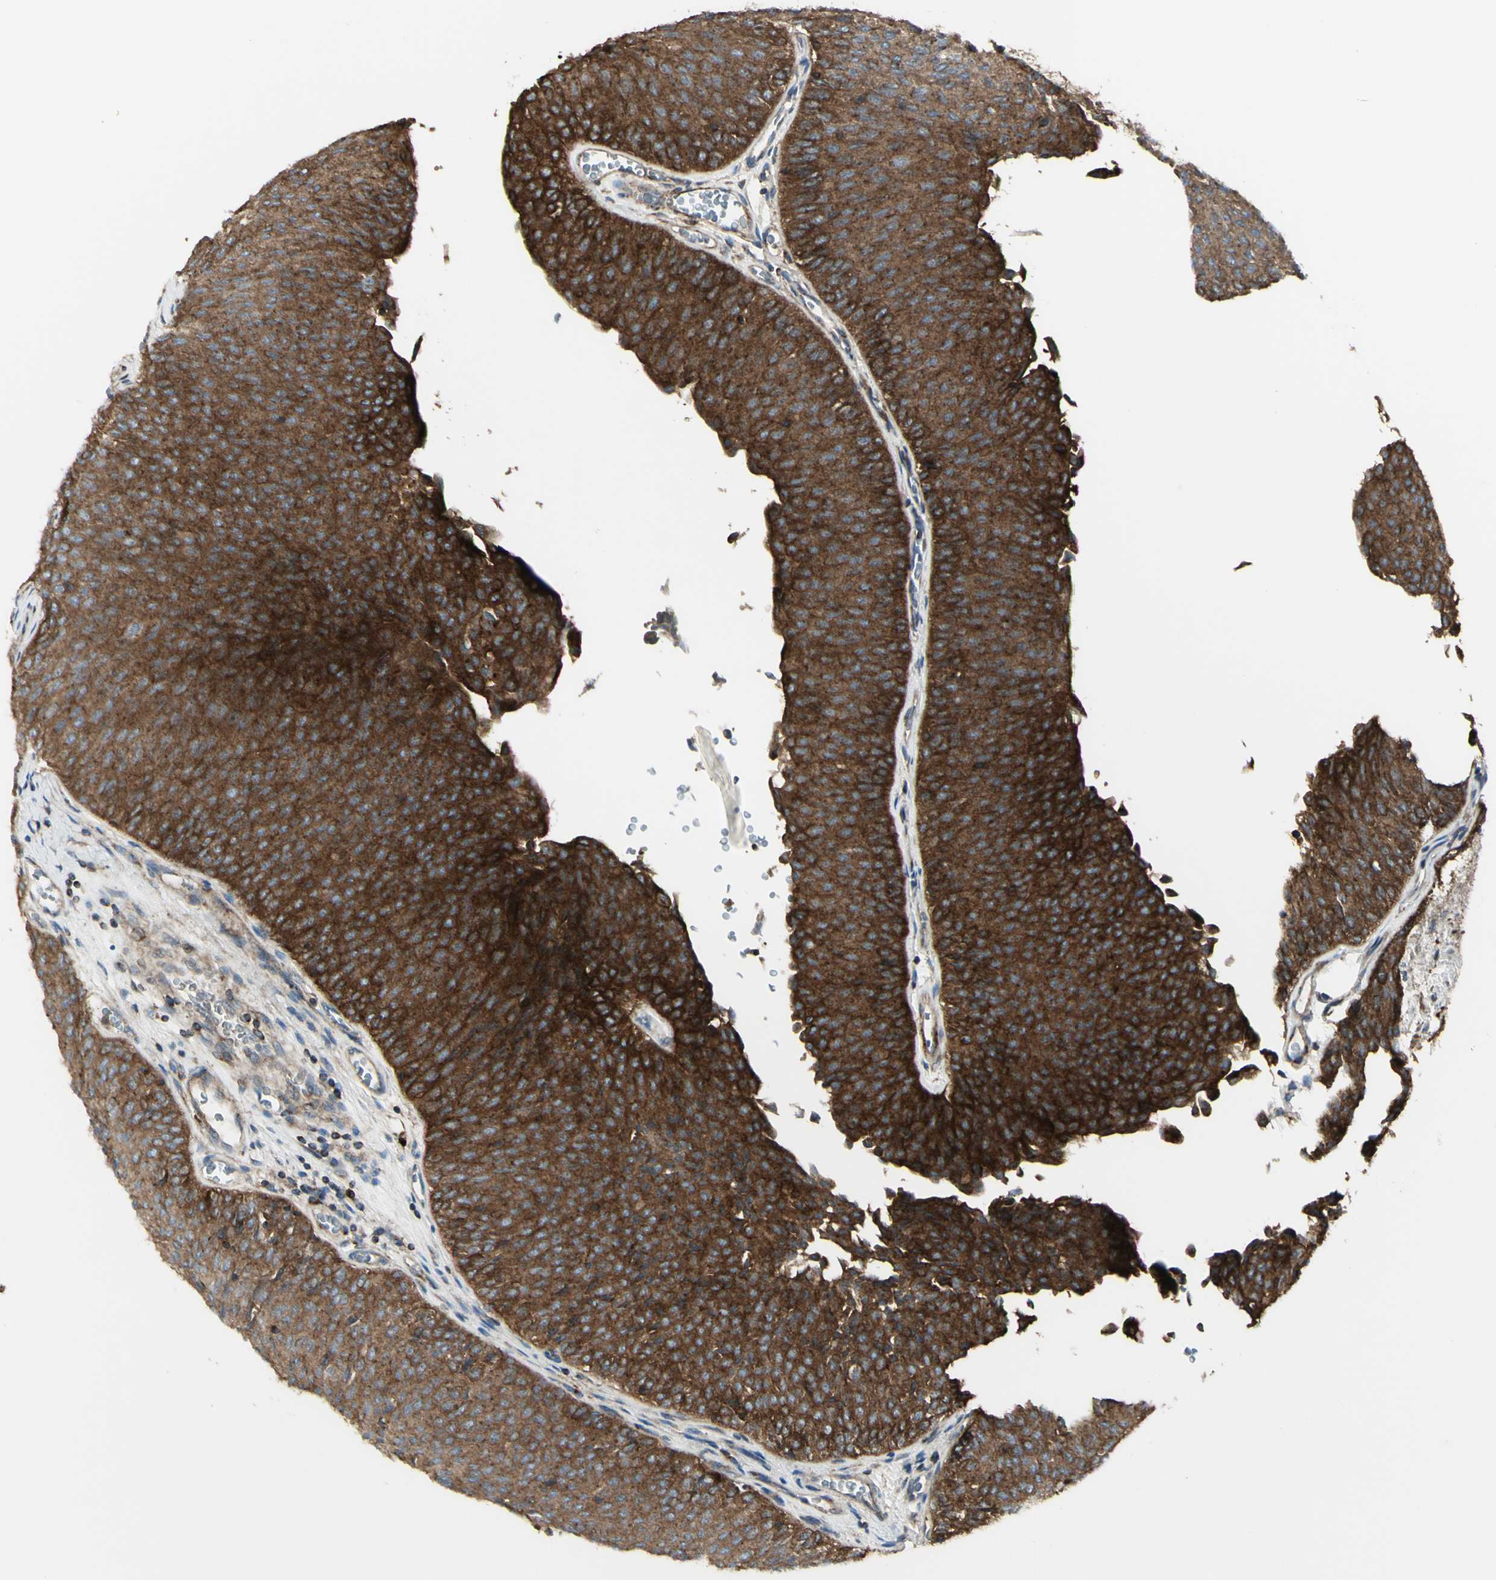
{"staining": {"intensity": "strong", "quantity": ">75%", "location": "cytoplasmic/membranous"}, "tissue": "urothelial cancer", "cell_type": "Tumor cells", "image_type": "cancer", "snomed": [{"axis": "morphology", "description": "Urothelial carcinoma, Low grade"}, {"axis": "topography", "description": "Urinary bladder"}], "caption": "Immunohistochemistry (IHC) (DAB (3,3'-diaminobenzidine)) staining of urothelial cancer demonstrates strong cytoplasmic/membranous protein staining in about >75% of tumor cells.", "gene": "NAPA", "patient": {"sex": "male", "age": 78}}